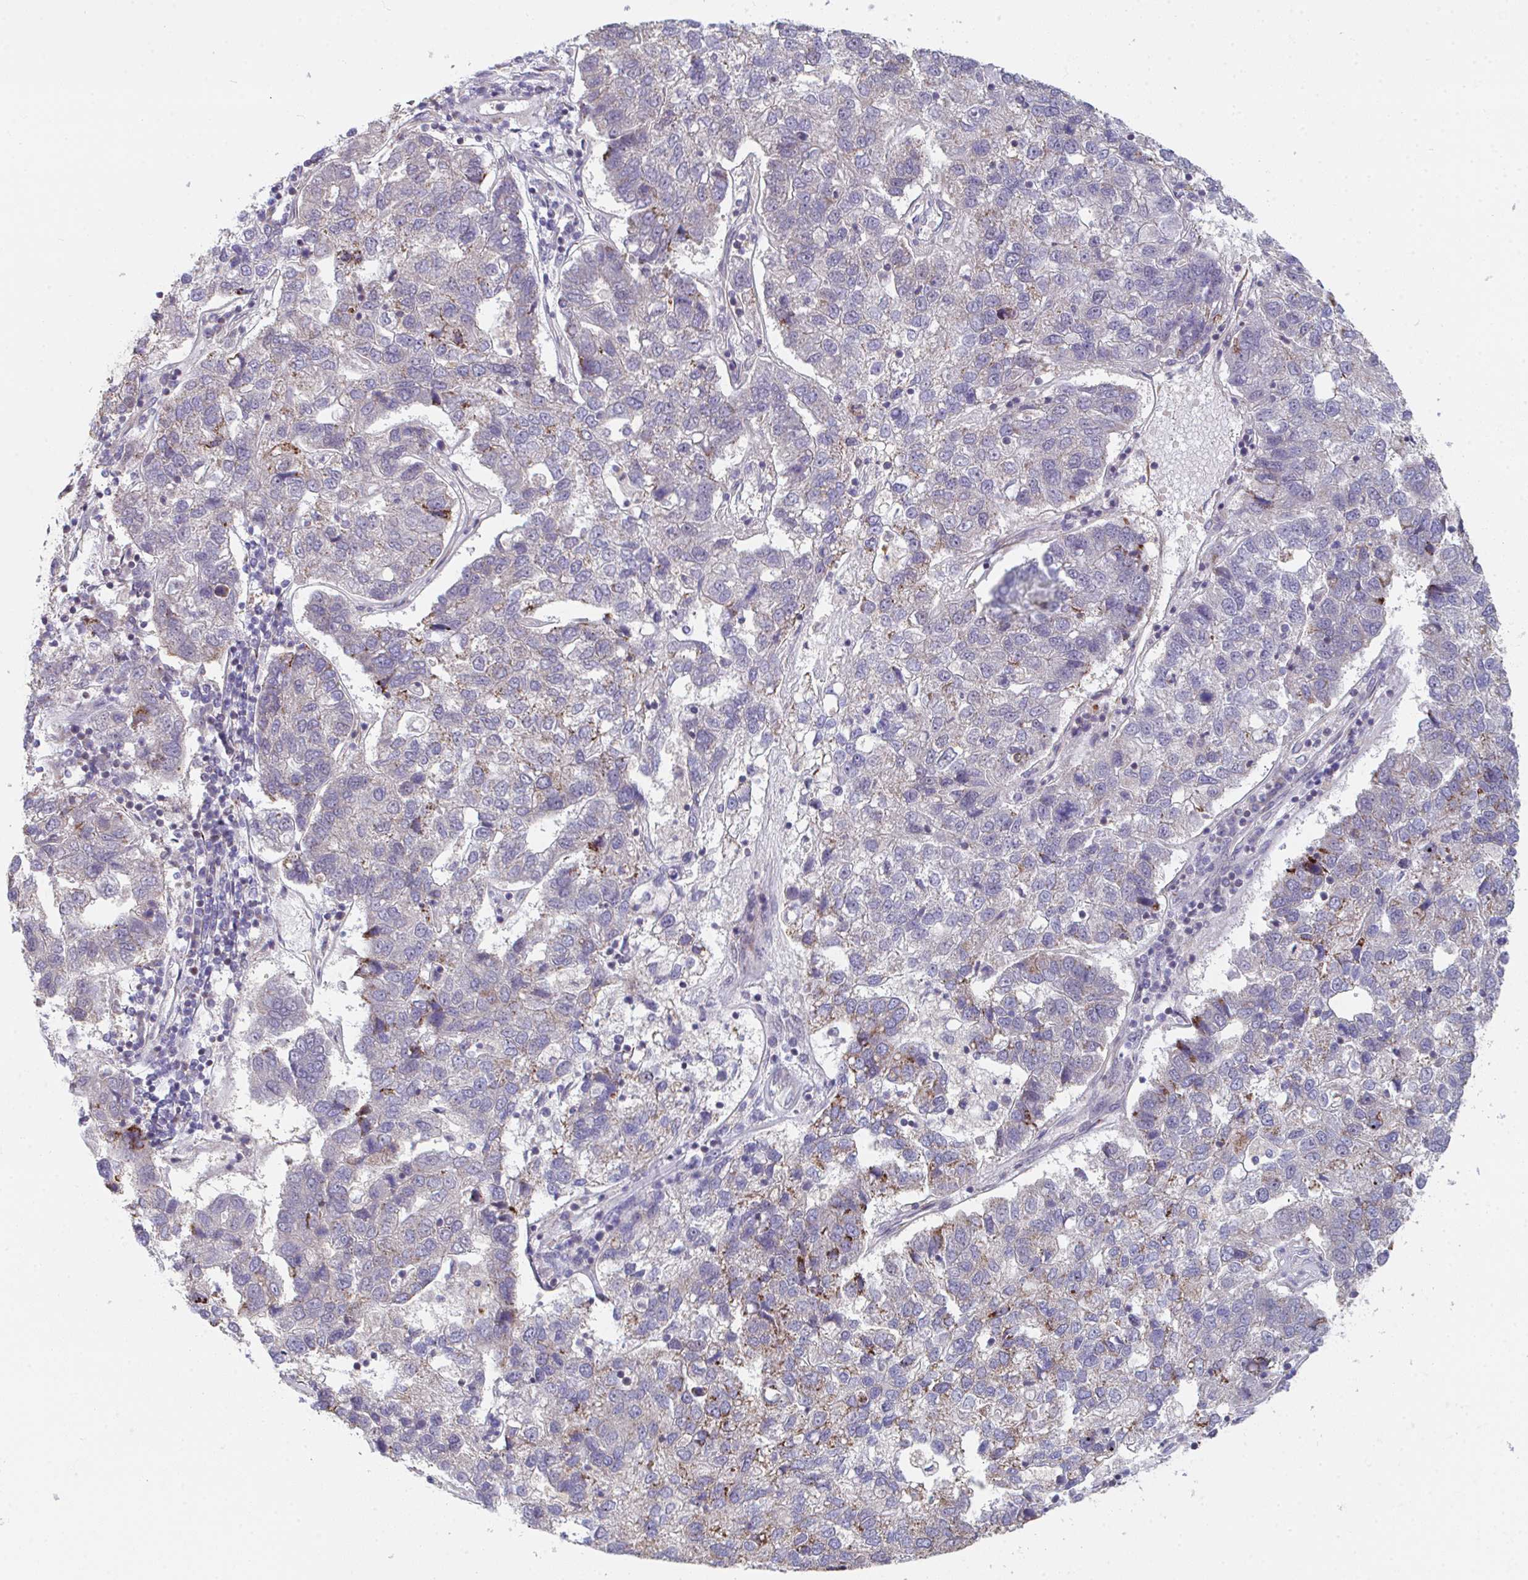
{"staining": {"intensity": "moderate", "quantity": "<25%", "location": "cytoplasmic/membranous"}, "tissue": "pancreatic cancer", "cell_type": "Tumor cells", "image_type": "cancer", "snomed": [{"axis": "morphology", "description": "Adenocarcinoma, NOS"}, {"axis": "topography", "description": "Pancreas"}], "caption": "Approximately <25% of tumor cells in adenocarcinoma (pancreatic) exhibit moderate cytoplasmic/membranous protein expression as visualized by brown immunohistochemical staining.", "gene": "EIF1AD", "patient": {"sex": "female", "age": 61}}